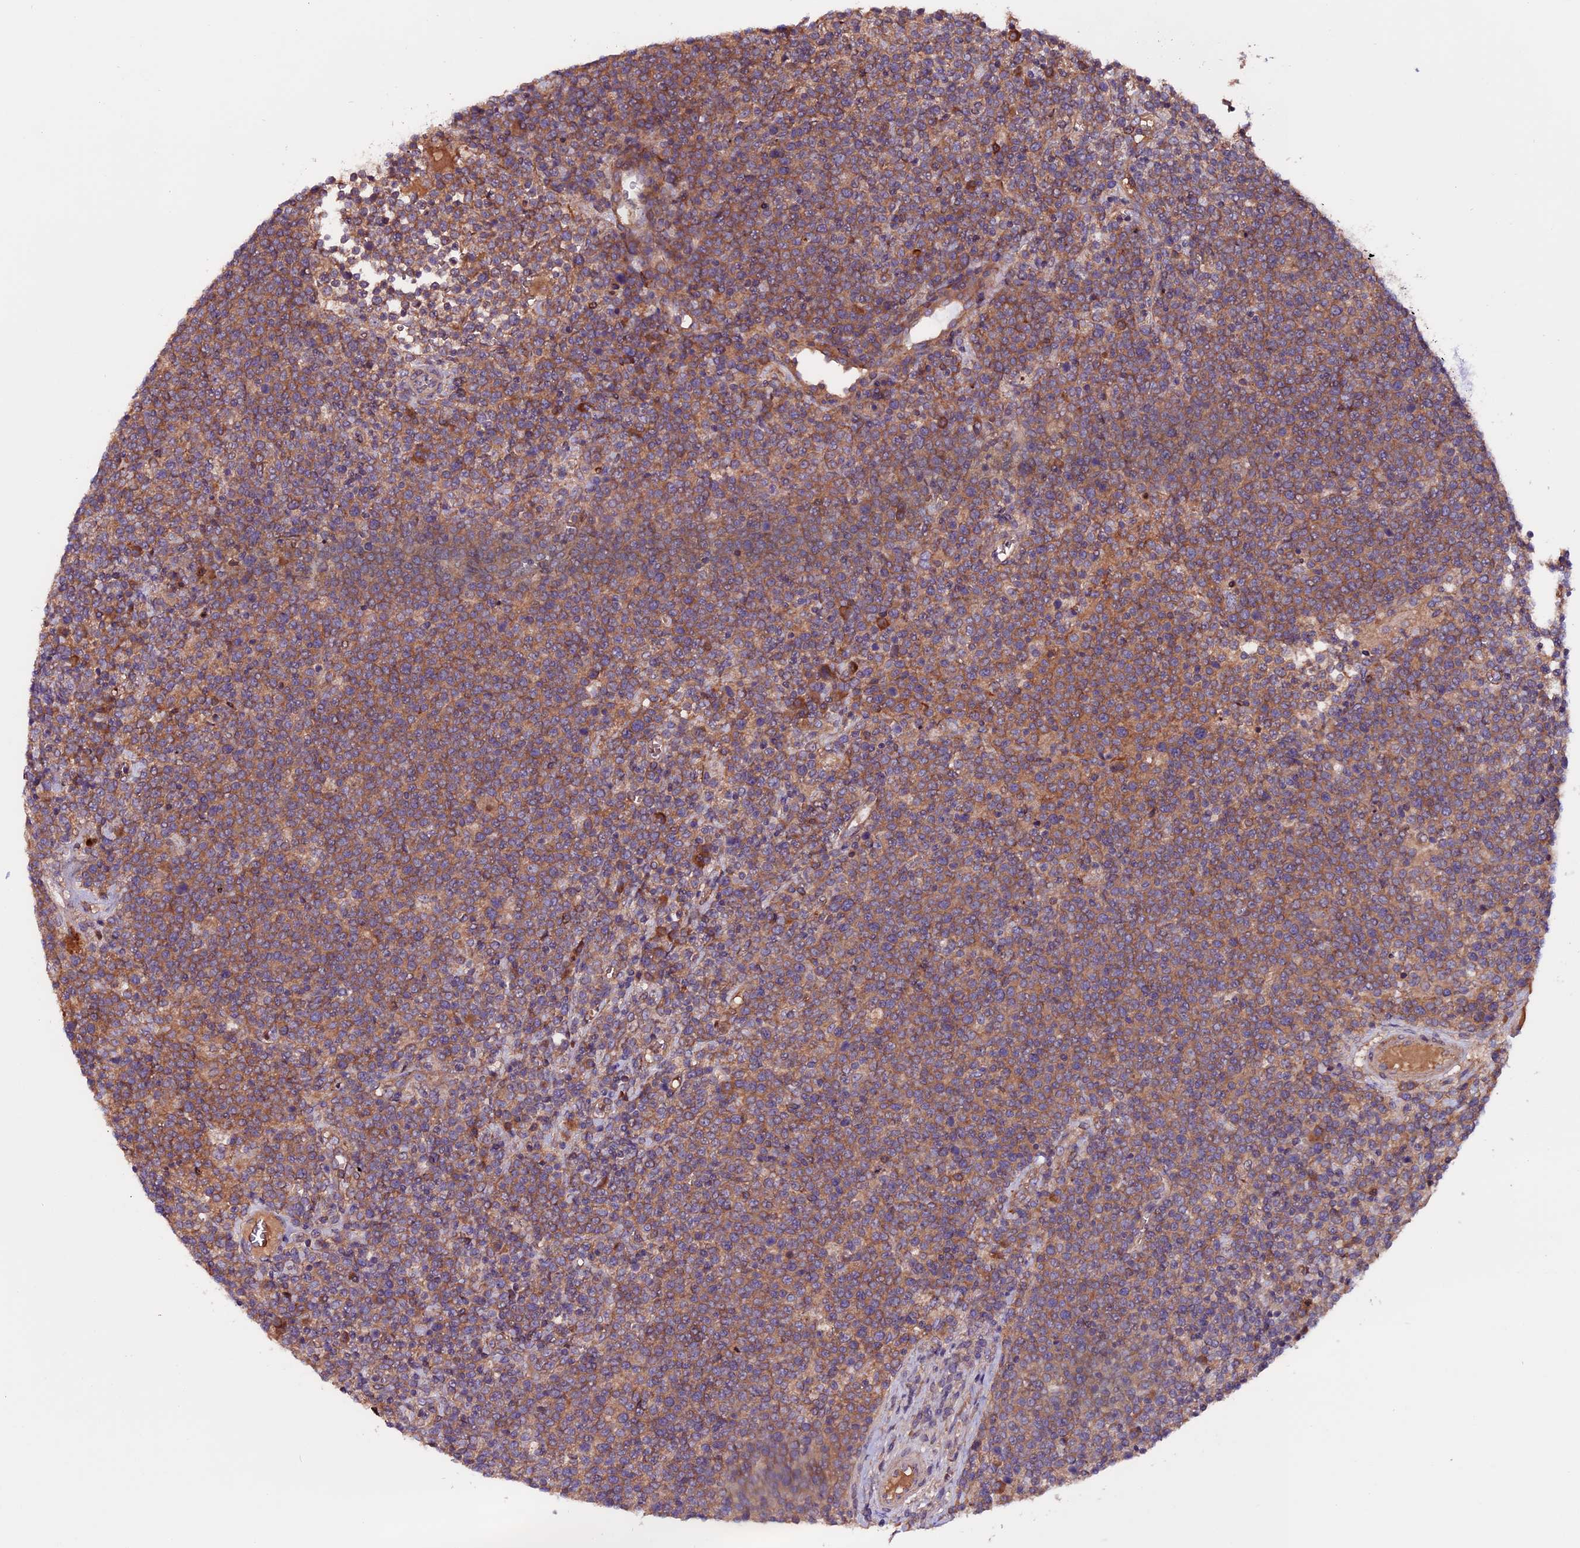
{"staining": {"intensity": "moderate", "quantity": ">75%", "location": "cytoplasmic/membranous"}, "tissue": "lymphoma", "cell_type": "Tumor cells", "image_type": "cancer", "snomed": [{"axis": "morphology", "description": "Malignant lymphoma, non-Hodgkin's type, High grade"}, {"axis": "topography", "description": "Lymph node"}], "caption": "Immunohistochemistry staining of lymphoma, which shows medium levels of moderate cytoplasmic/membranous staining in about >75% of tumor cells indicating moderate cytoplasmic/membranous protein expression. The staining was performed using DAB (3,3'-diaminobenzidine) (brown) for protein detection and nuclei were counterstained in hematoxylin (blue).", "gene": "ZNF598", "patient": {"sex": "male", "age": 61}}